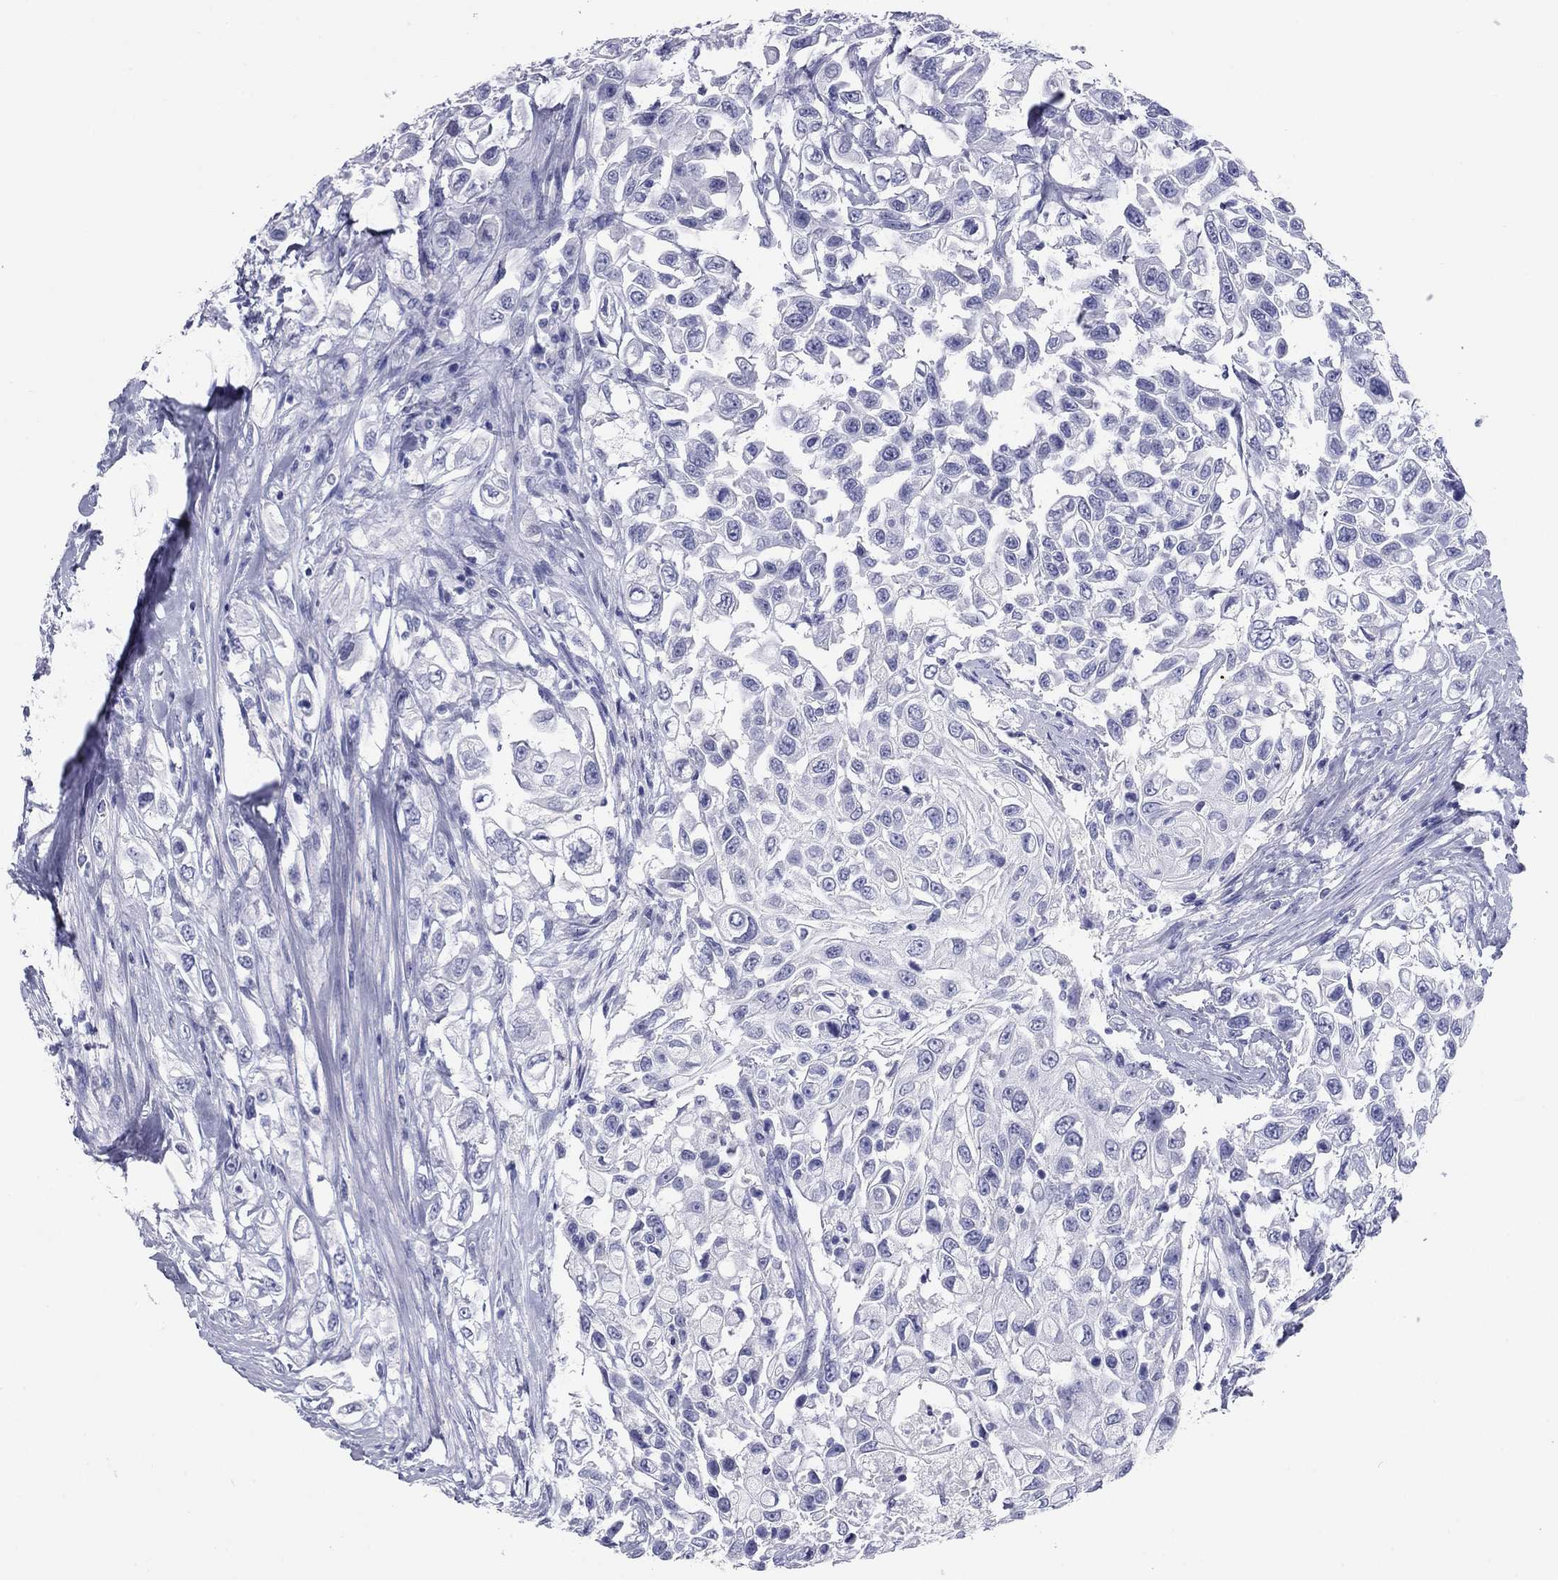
{"staining": {"intensity": "negative", "quantity": "none", "location": "none"}, "tissue": "urothelial cancer", "cell_type": "Tumor cells", "image_type": "cancer", "snomed": [{"axis": "morphology", "description": "Urothelial carcinoma, High grade"}, {"axis": "topography", "description": "Urinary bladder"}], "caption": "Human urothelial cancer stained for a protein using immunohistochemistry reveals no positivity in tumor cells.", "gene": "NPPA", "patient": {"sex": "female", "age": 56}}